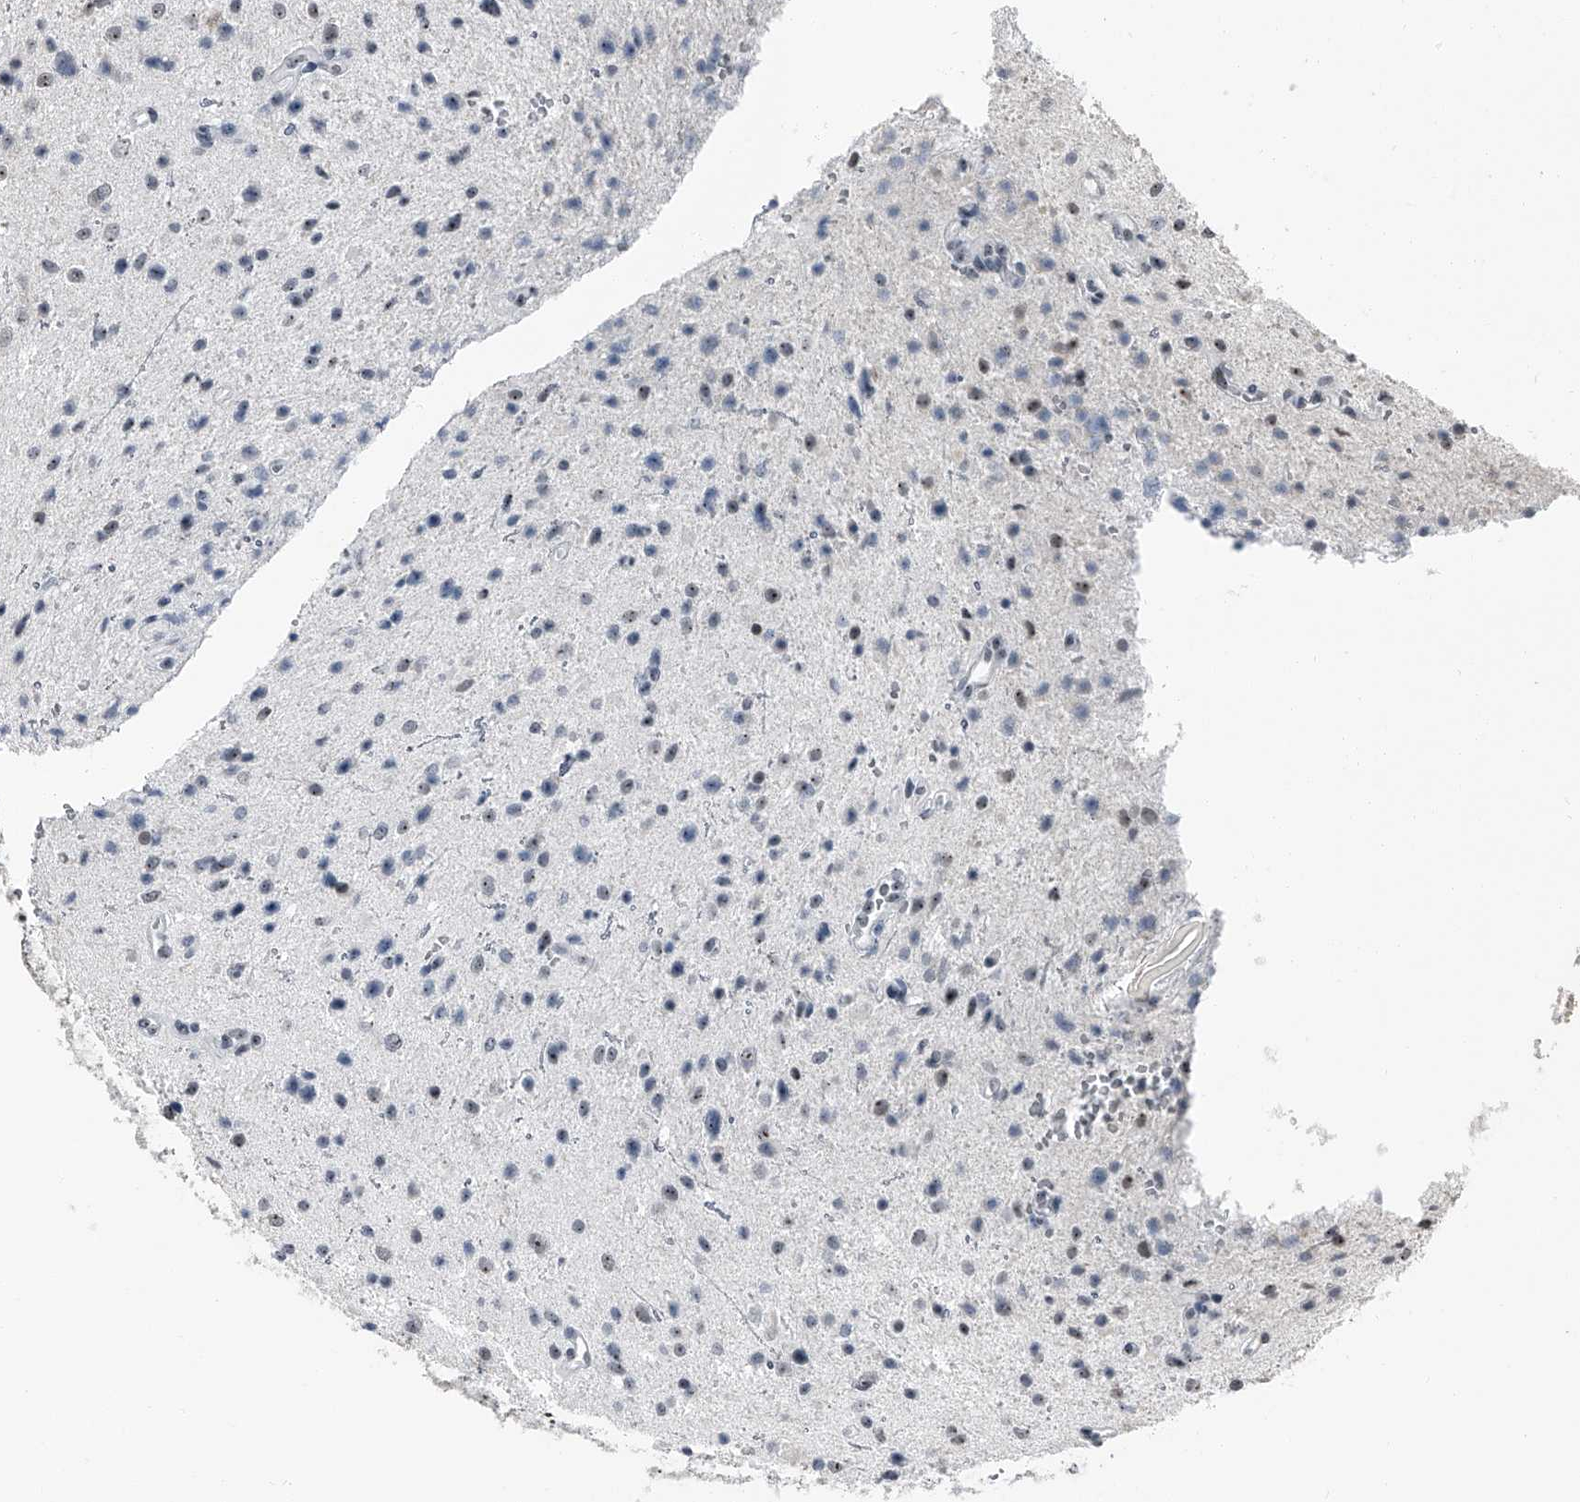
{"staining": {"intensity": "weak", "quantity": "<25%", "location": "nuclear"}, "tissue": "glioma", "cell_type": "Tumor cells", "image_type": "cancer", "snomed": [{"axis": "morphology", "description": "Glioma, malignant, Low grade"}, {"axis": "topography", "description": "Brain"}], "caption": "Tumor cells show no significant expression in glioma. The staining is performed using DAB brown chromogen with nuclei counter-stained in using hematoxylin.", "gene": "TCOF1", "patient": {"sex": "female", "age": 37}}